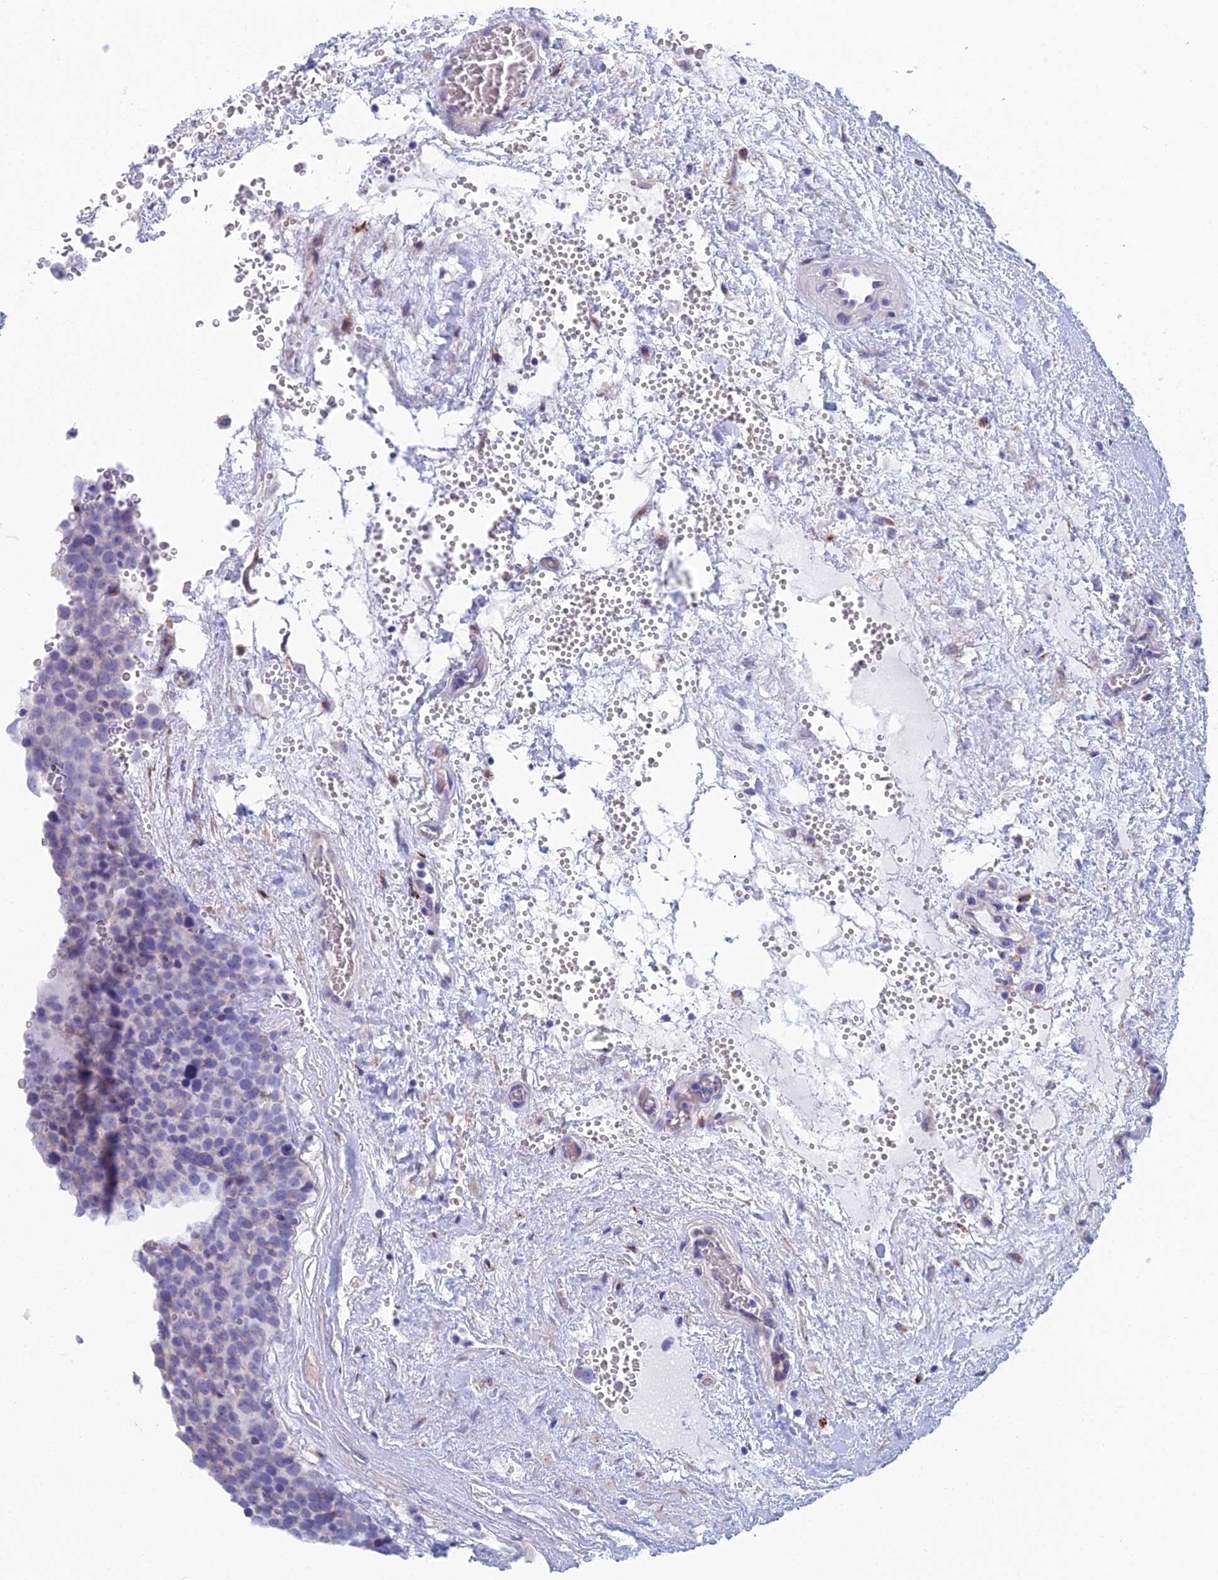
{"staining": {"intensity": "negative", "quantity": "none", "location": "none"}, "tissue": "testis cancer", "cell_type": "Tumor cells", "image_type": "cancer", "snomed": [{"axis": "morphology", "description": "Seminoma, NOS"}, {"axis": "topography", "description": "Testis"}], "caption": "The photomicrograph exhibits no significant expression in tumor cells of testis seminoma.", "gene": "CFAP210", "patient": {"sex": "male", "age": 71}}